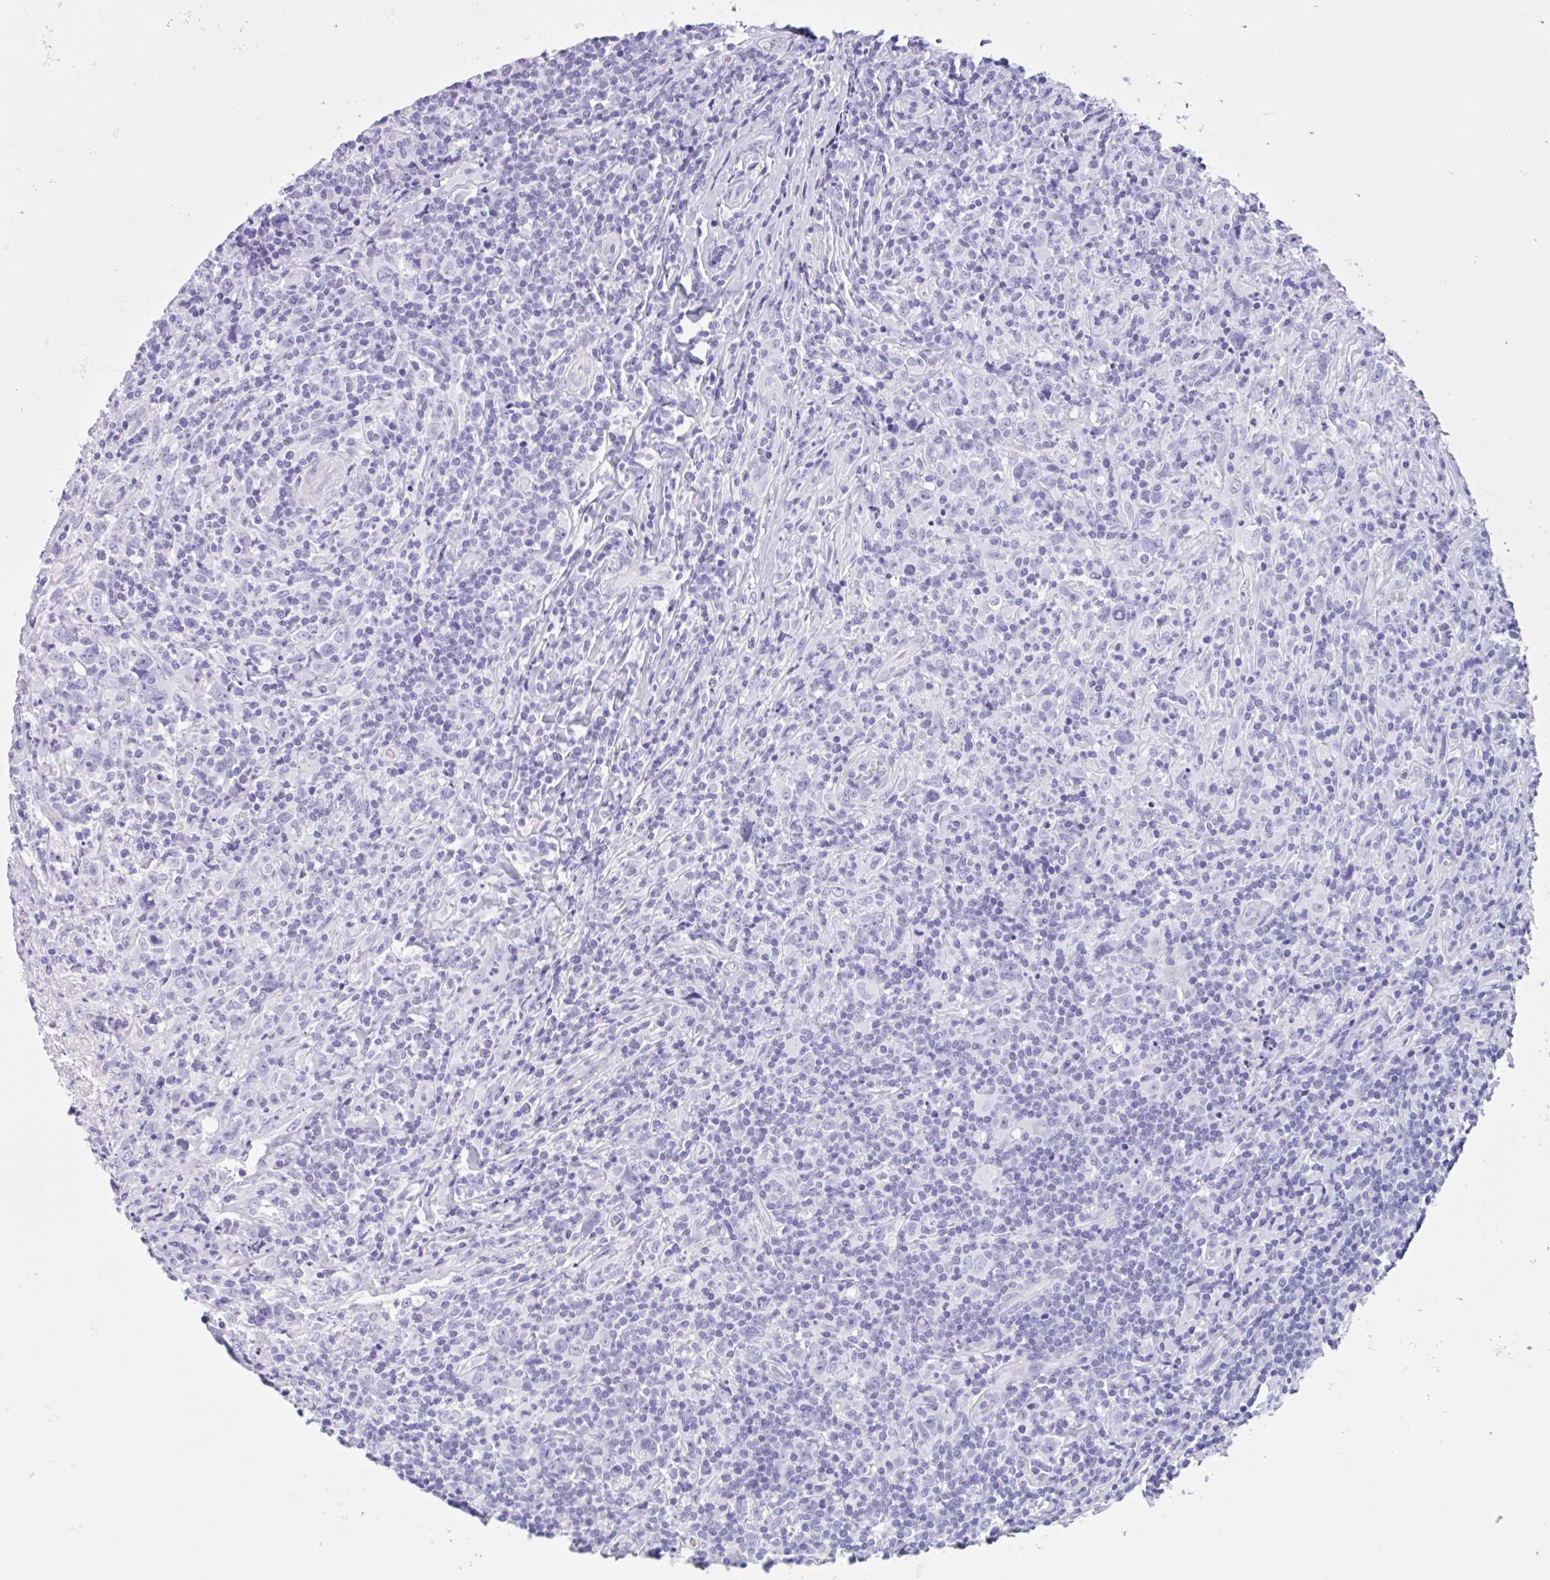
{"staining": {"intensity": "negative", "quantity": "none", "location": "none"}, "tissue": "lymphoma", "cell_type": "Tumor cells", "image_type": "cancer", "snomed": [{"axis": "morphology", "description": "Hodgkin's disease, NOS"}, {"axis": "topography", "description": "Lymph node"}], "caption": "A photomicrograph of Hodgkin's disease stained for a protein displays no brown staining in tumor cells.", "gene": "IAPP", "patient": {"sex": "female", "age": 18}}